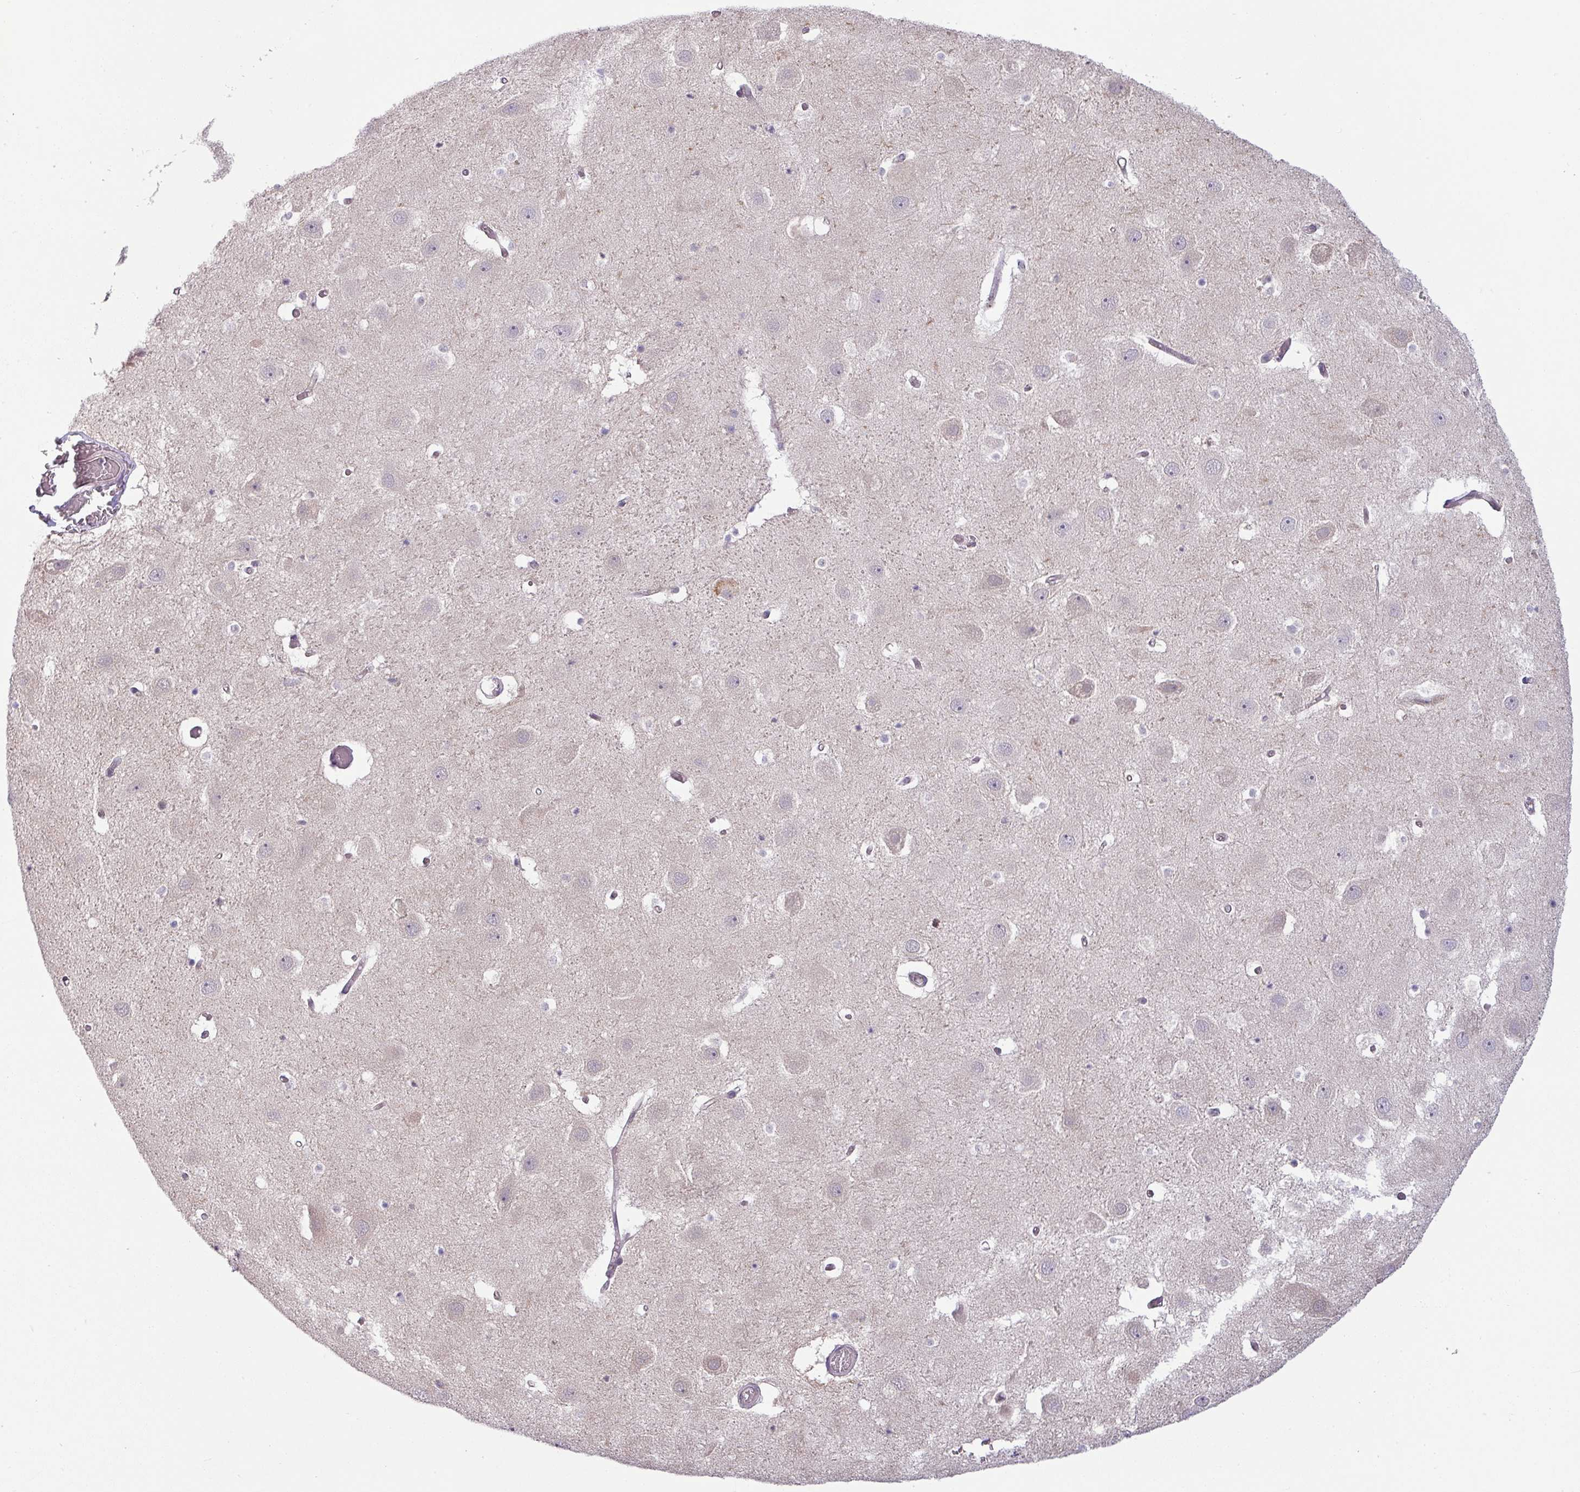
{"staining": {"intensity": "weak", "quantity": "<25%", "location": "nuclear"}, "tissue": "hippocampus", "cell_type": "Glial cells", "image_type": "normal", "snomed": [{"axis": "morphology", "description": "Normal tissue, NOS"}, {"axis": "topography", "description": "Hippocampus"}], "caption": "Micrograph shows no significant protein positivity in glial cells of unremarkable hippocampus. The staining was performed using DAB (3,3'-diaminobenzidine) to visualize the protein expression in brown, while the nuclei were stained in blue with hematoxylin (Magnification: 20x).", "gene": "CCDC144A", "patient": {"sex": "female", "age": 52}}